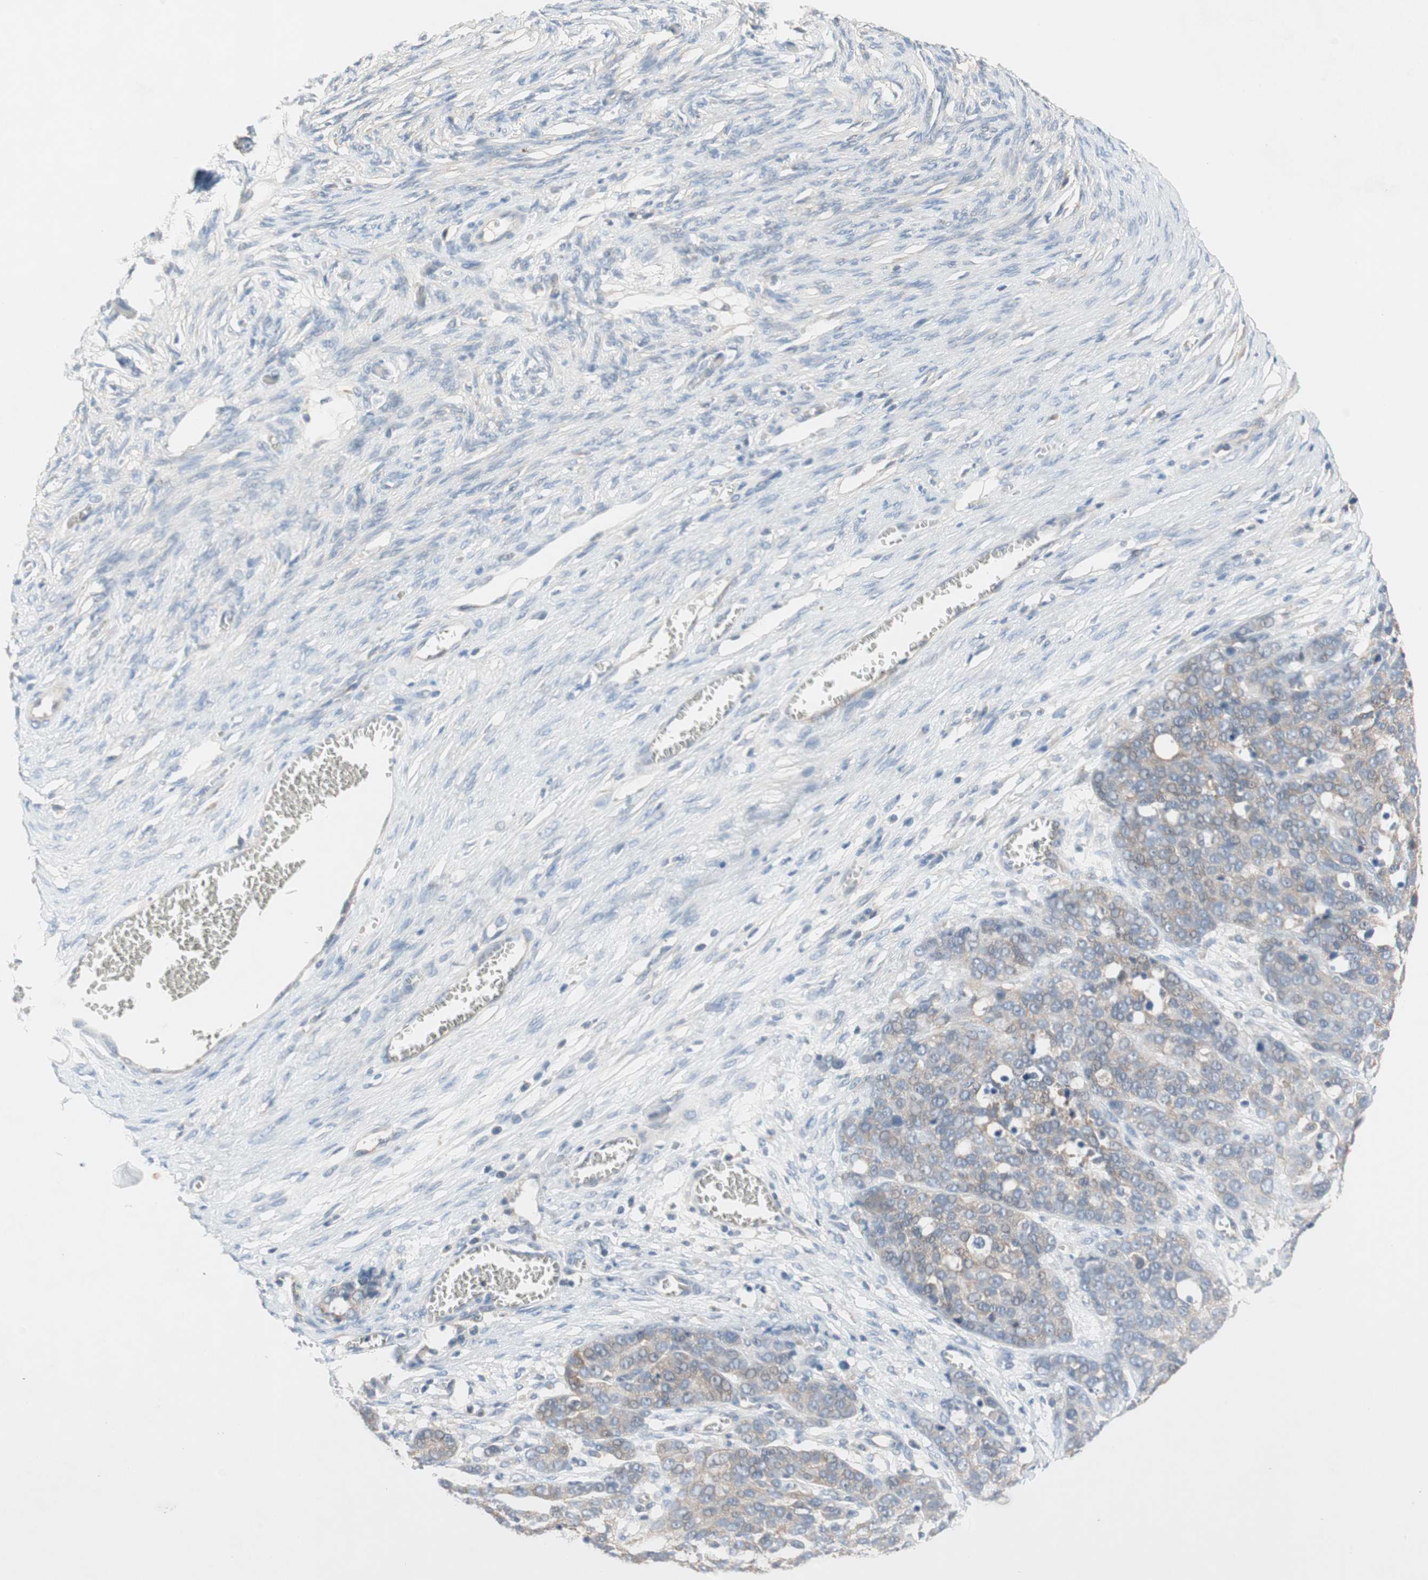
{"staining": {"intensity": "weak", "quantity": "<25%", "location": "cytoplasmic/membranous"}, "tissue": "ovarian cancer", "cell_type": "Tumor cells", "image_type": "cancer", "snomed": [{"axis": "morphology", "description": "Cystadenocarcinoma, serous, NOS"}, {"axis": "topography", "description": "Ovary"}], "caption": "Serous cystadenocarcinoma (ovarian) was stained to show a protein in brown. There is no significant expression in tumor cells.", "gene": "GLUL", "patient": {"sex": "female", "age": 44}}